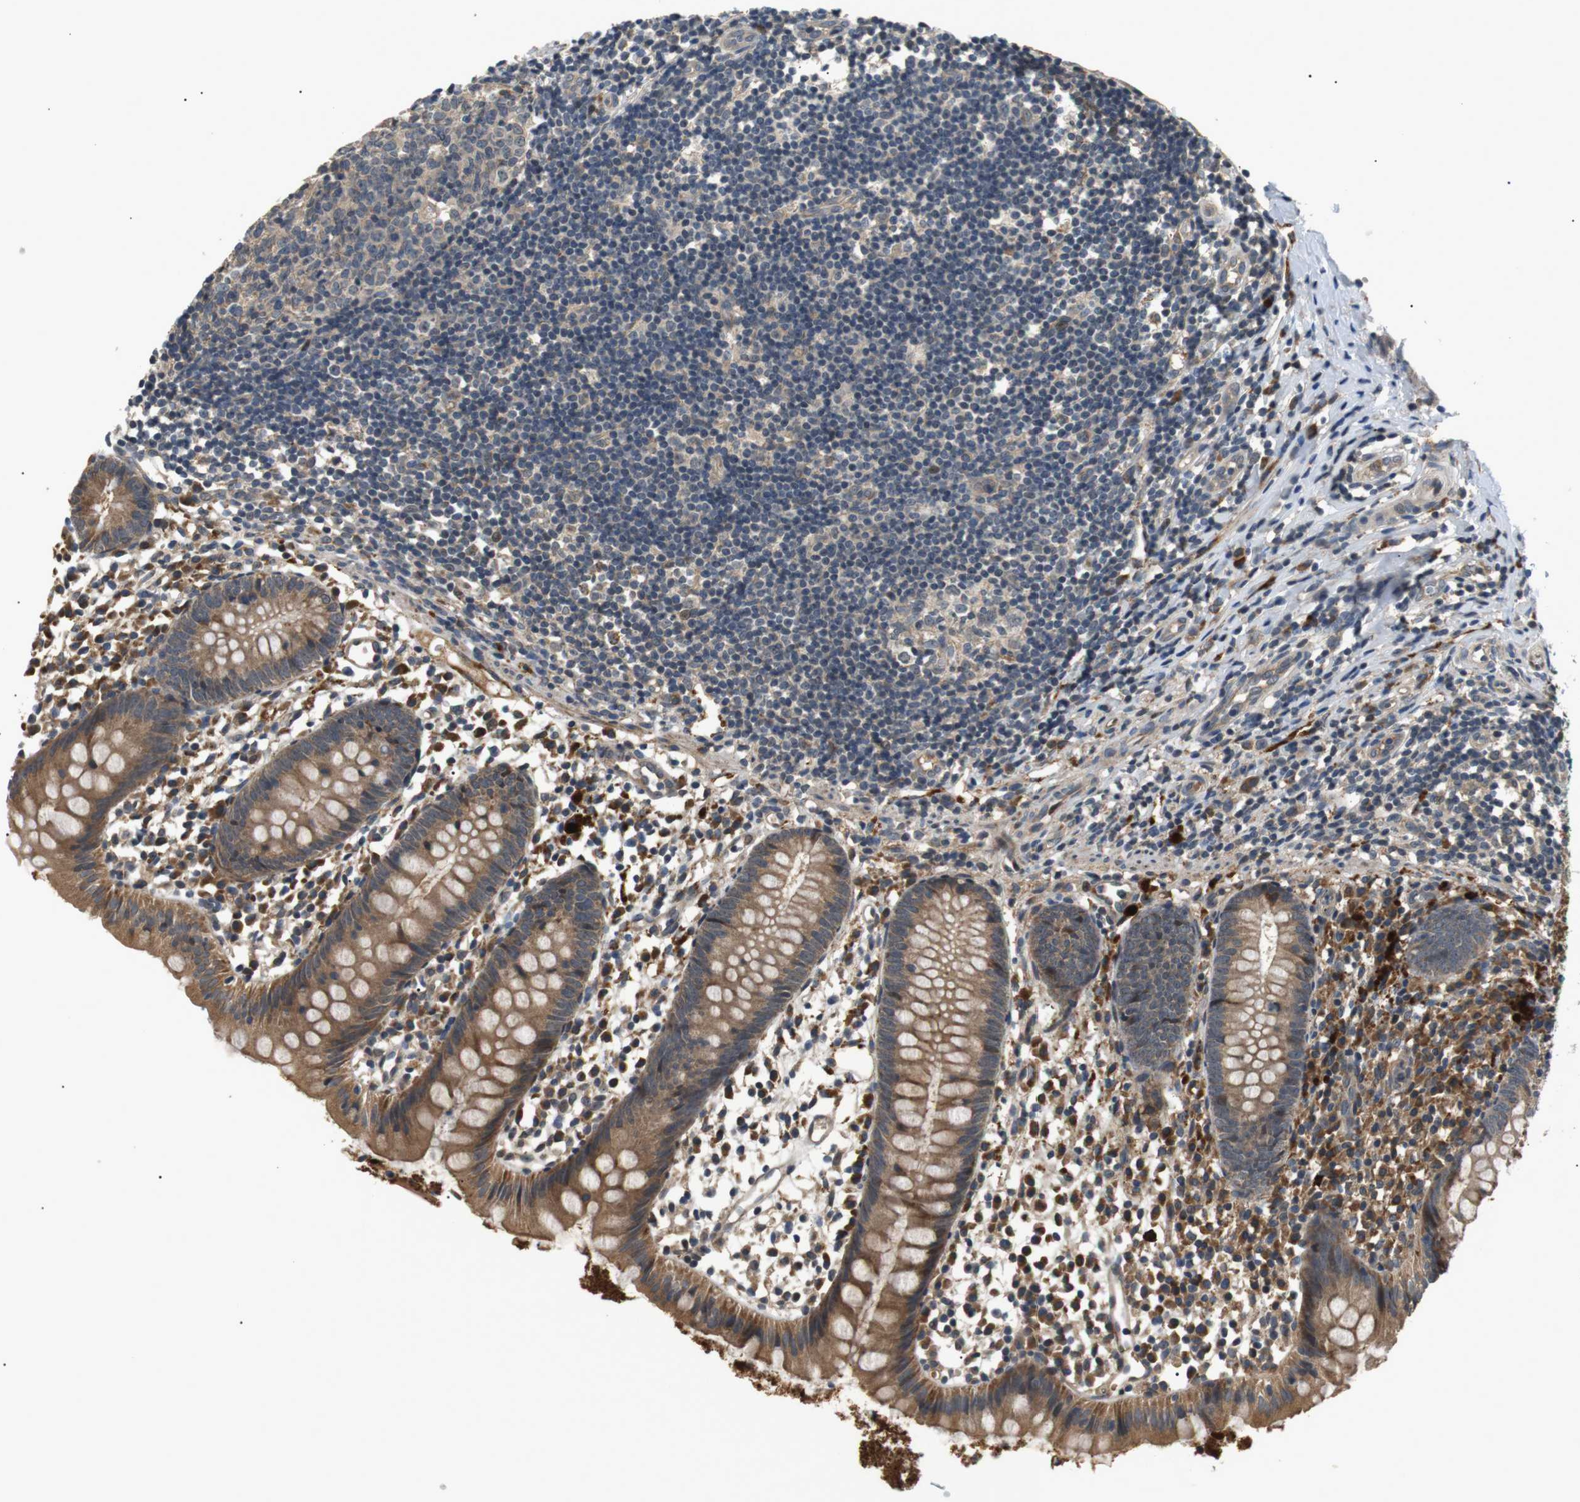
{"staining": {"intensity": "moderate", "quantity": ">75%", "location": "cytoplasmic/membranous"}, "tissue": "appendix", "cell_type": "Glandular cells", "image_type": "normal", "snomed": [{"axis": "morphology", "description": "Normal tissue, NOS"}, {"axis": "topography", "description": "Appendix"}], "caption": "Appendix stained for a protein (brown) shows moderate cytoplasmic/membranous positive expression in approximately >75% of glandular cells.", "gene": "HSPA13", "patient": {"sex": "female", "age": 20}}